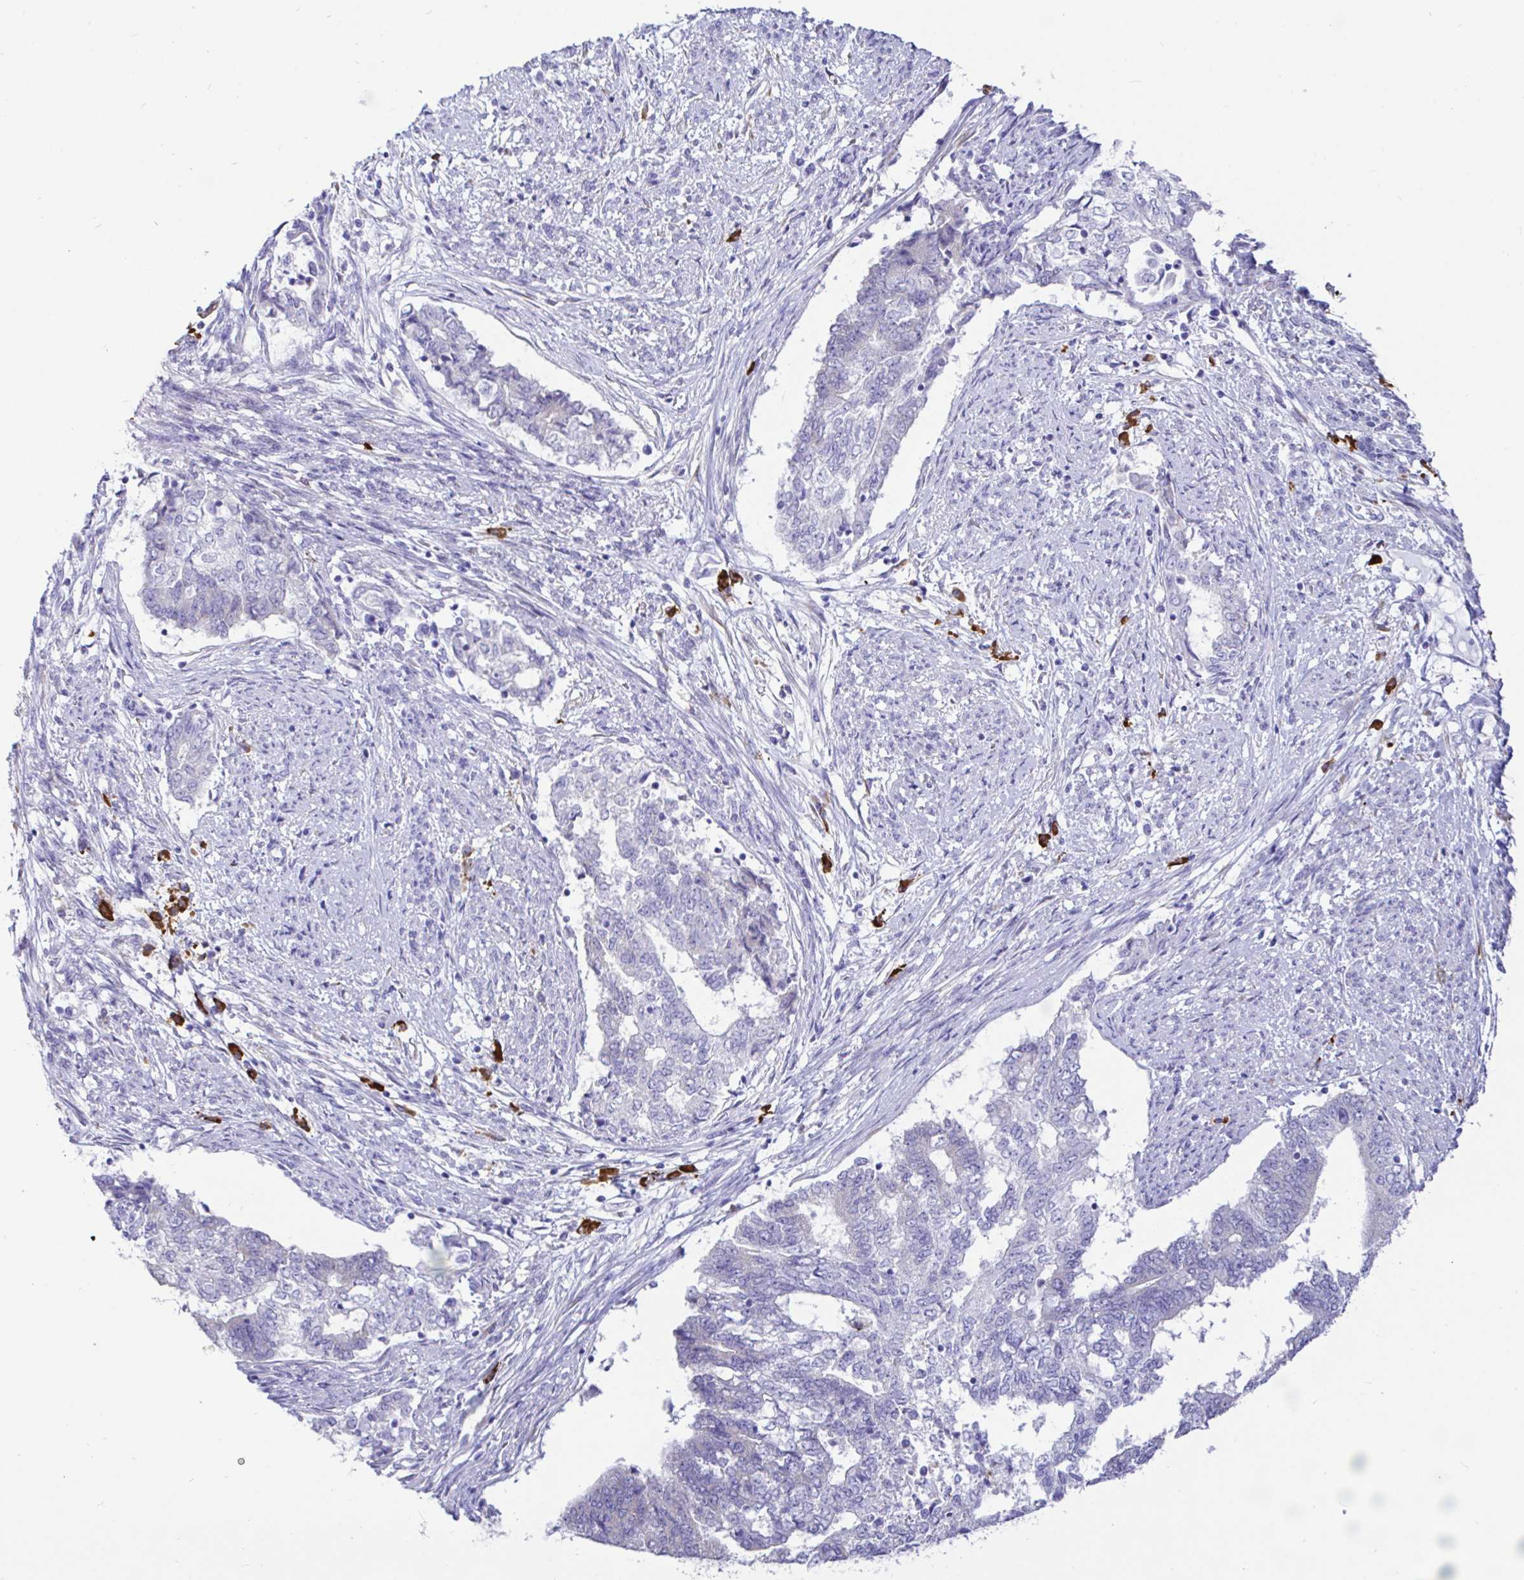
{"staining": {"intensity": "negative", "quantity": "none", "location": "none"}, "tissue": "endometrial cancer", "cell_type": "Tumor cells", "image_type": "cancer", "snomed": [{"axis": "morphology", "description": "Adenocarcinoma, NOS"}, {"axis": "topography", "description": "Endometrium"}], "caption": "Human endometrial adenocarcinoma stained for a protein using immunohistochemistry shows no expression in tumor cells.", "gene": "CCDC62", "patient": {"sex": "female", "age": 65}}